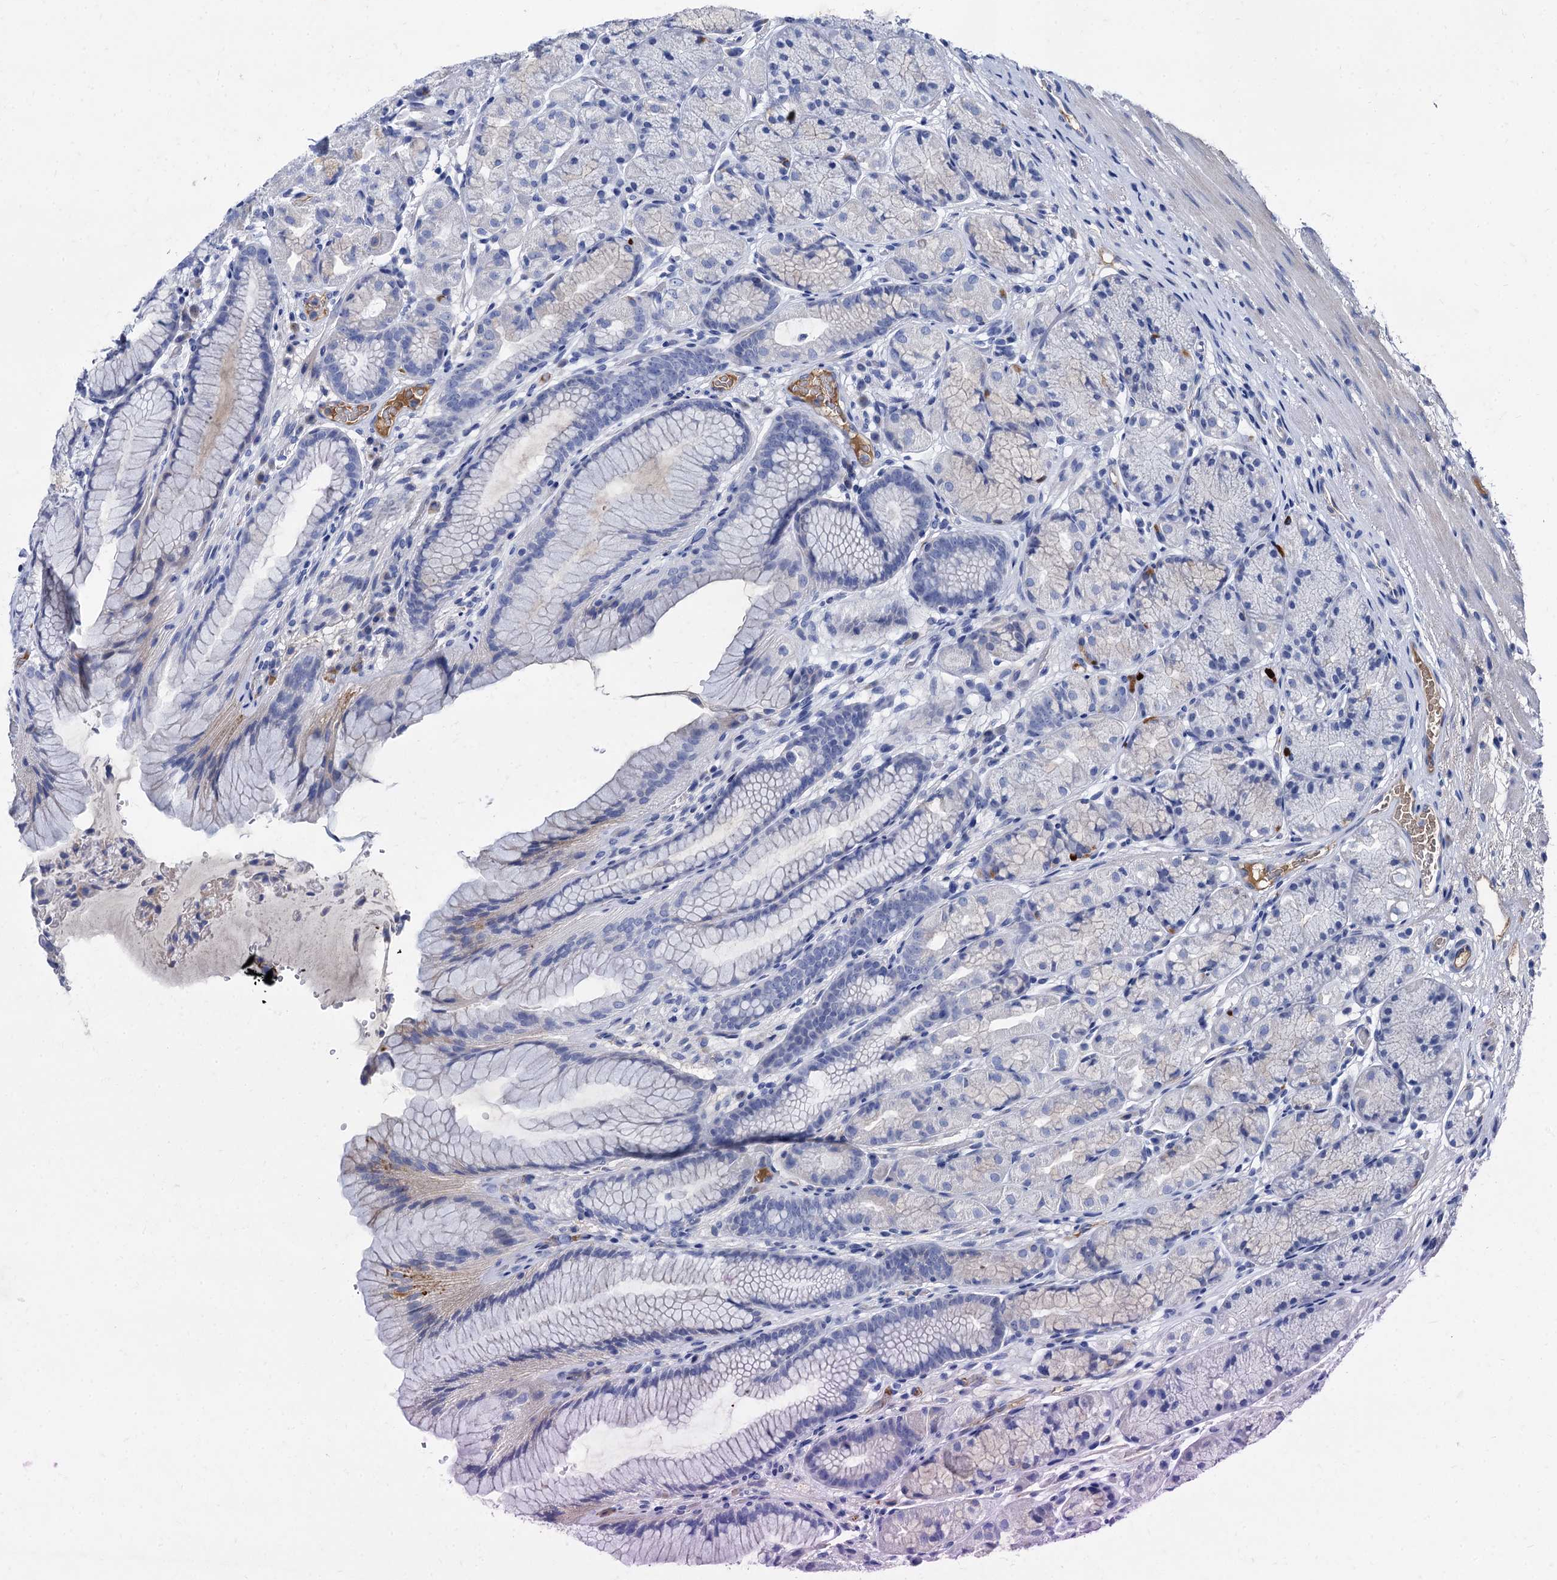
{"staining": {"intensity": "negative", "quantity": "none", "location": "none"}, "tissue": "stomach", "cell_type": "Glandular cells", "image_type": "normal", "snomed": [{"axis": "morphology", "description": "Normal tissue, NOS"}, {"axis": "topography", "description": "Stomach"}], "caption": "Immunohistochemistry histopathology image of benign stomach stained for a protein (brown), which exhibits no expression in glandular cells.", "gene": "TMEM72", "patient": {"sex": "male", "age": 63}}